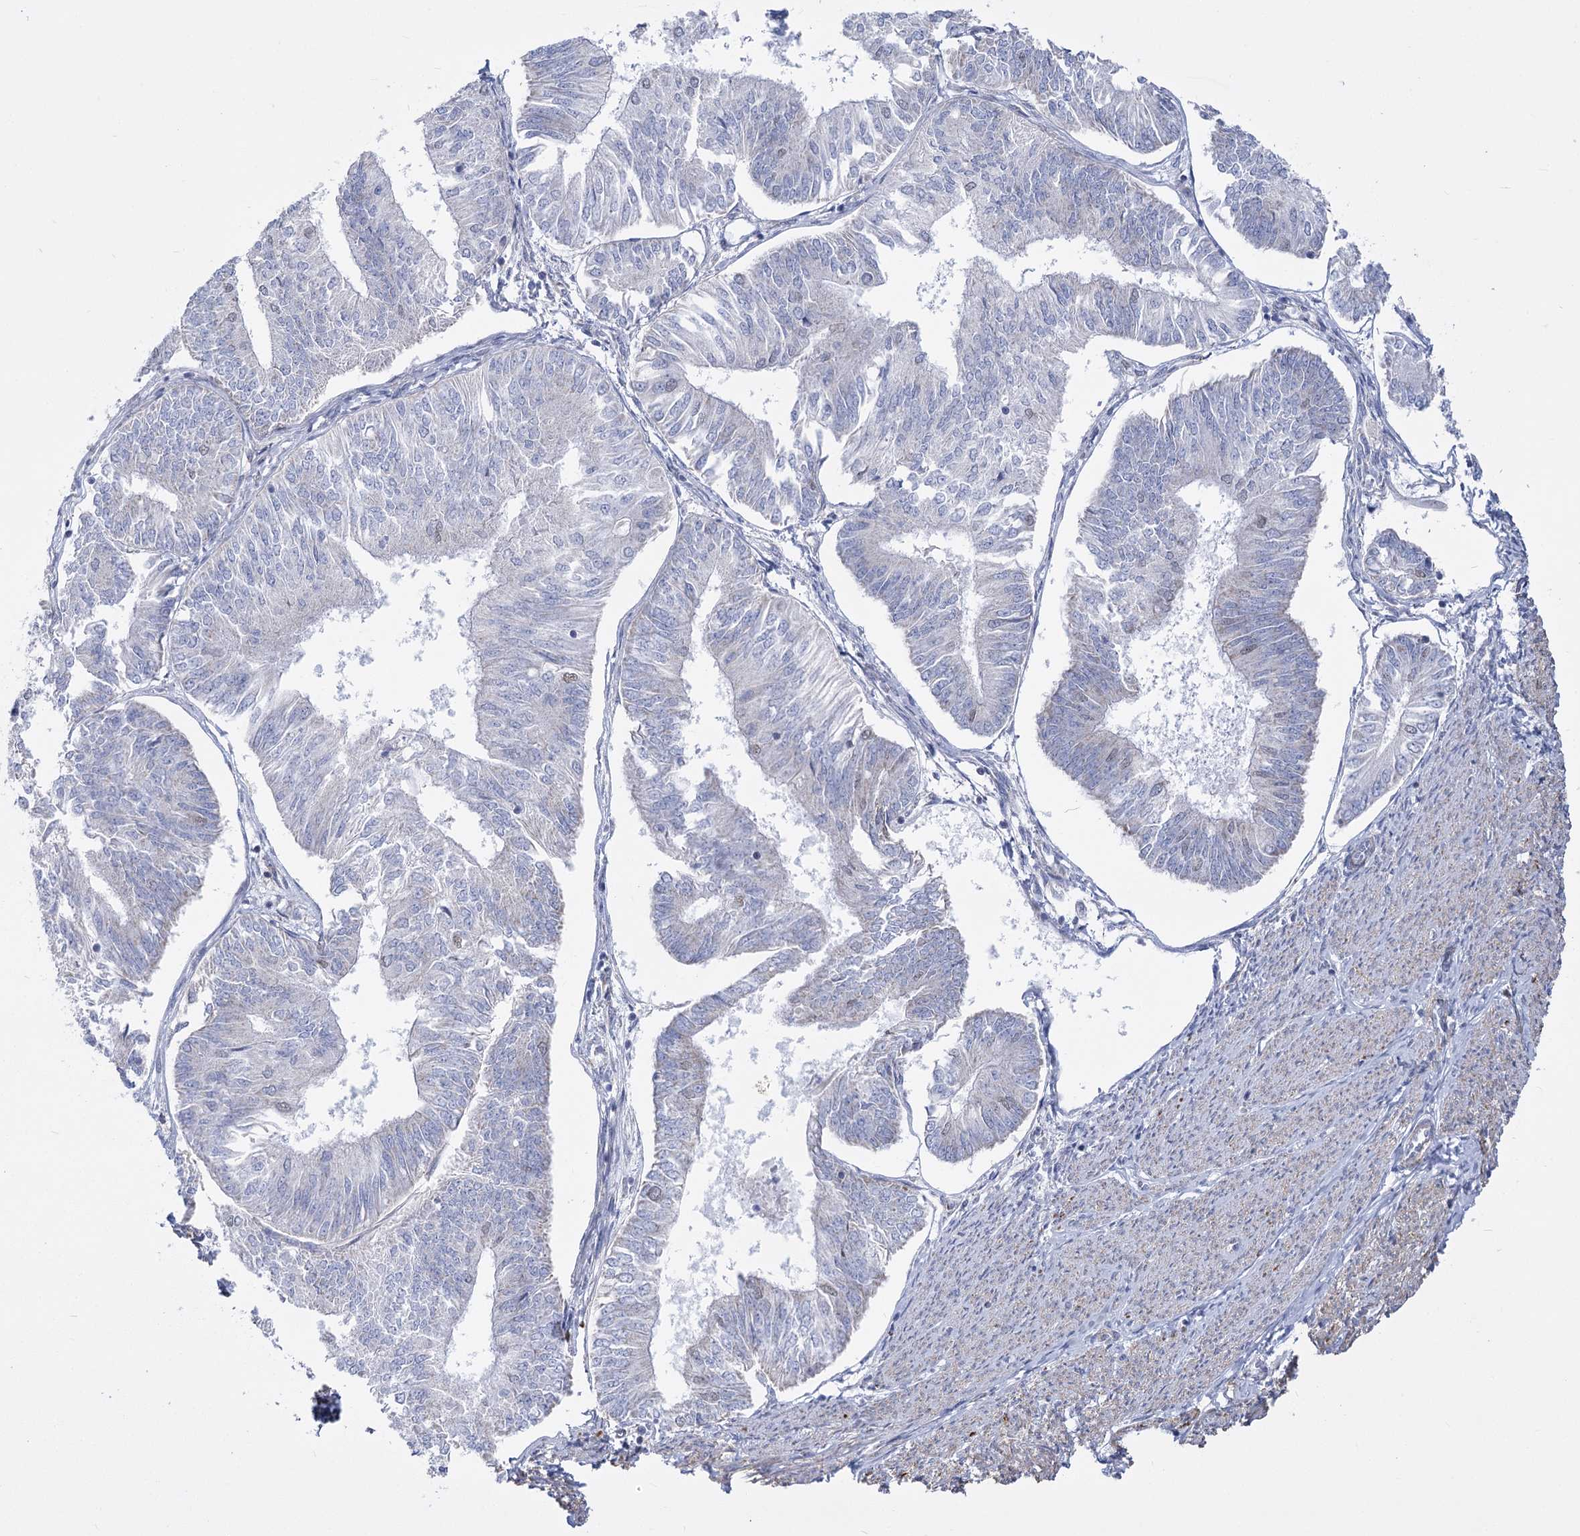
{"staining": {"intensity": "negative", "quantity": "none", "location": "none"}, "tissue": "endometrial cancer", "cell_type": "Tumor cells", "image_type": "cancer", "snomed": [{"axis": "morphology", "description": "Adenocarcinoma, NOS"}, {"axis": "topography", "description": "Endometrium"}], "caption": "Endometrial cancer stained for a protein using immunohistochemistry displays no expression tumor cells.", "gene": "PDHB", "patient": {"sex": "female", "age": 58}}